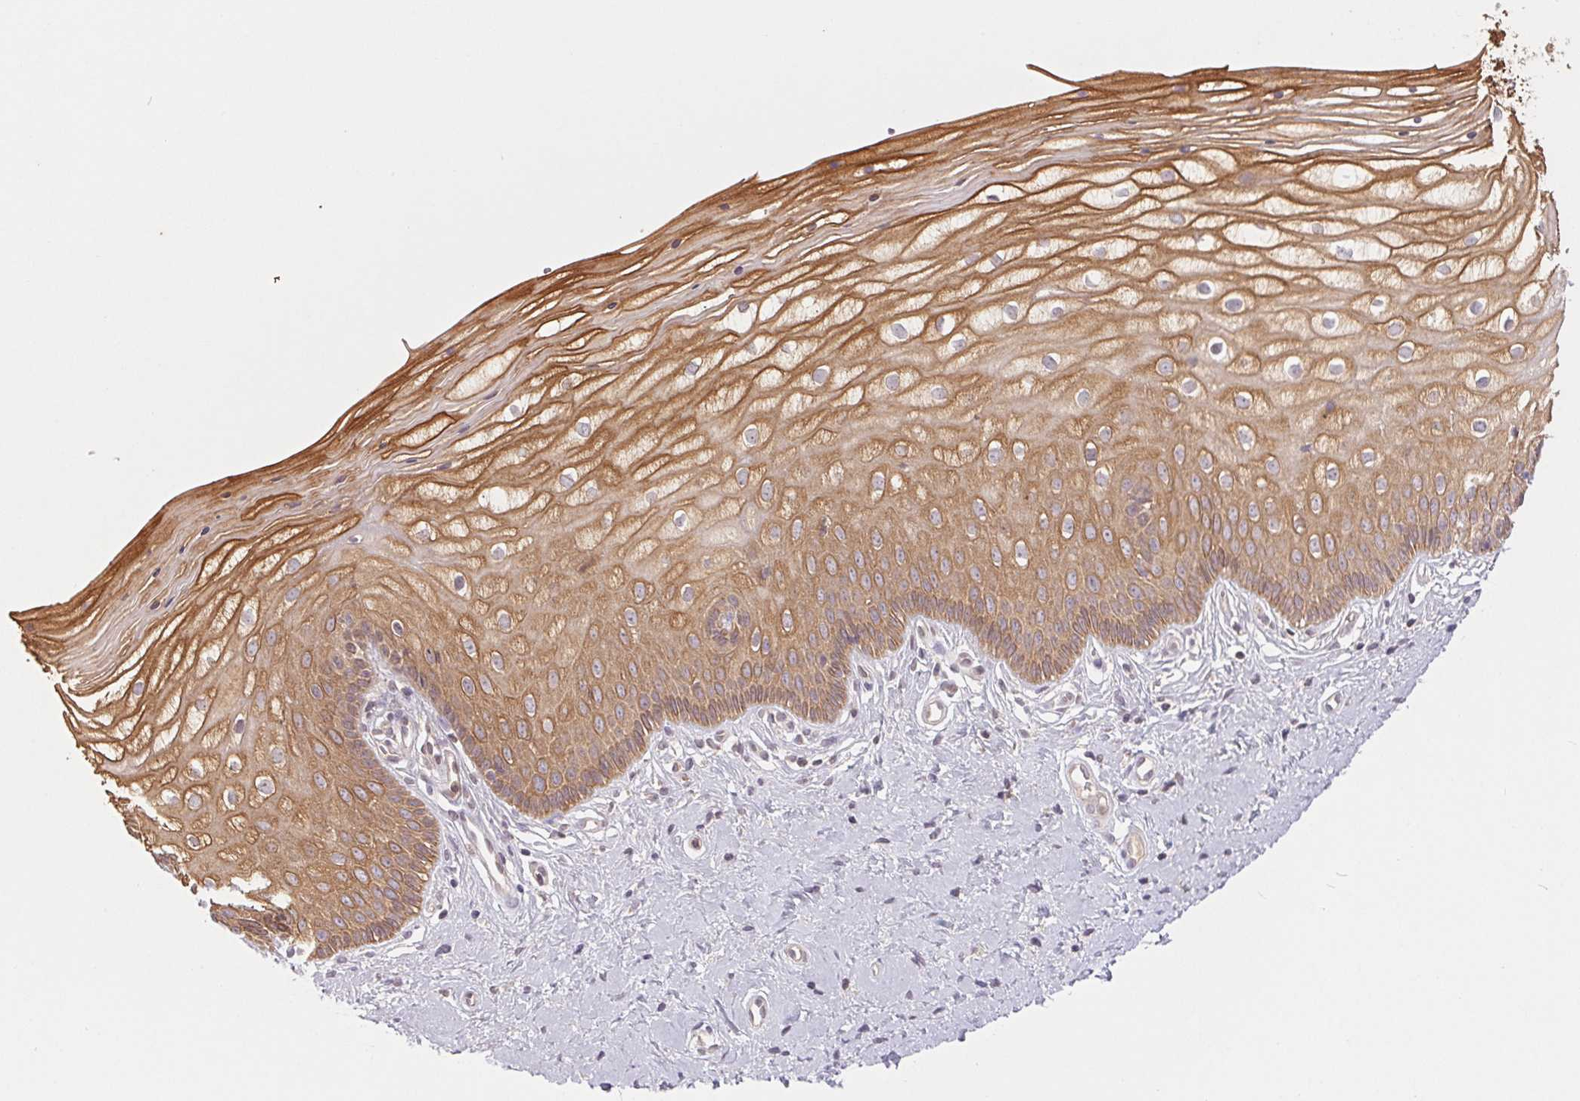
{"staining": {"intensity": "moderate", "quantity": "25%-75%", "location": "cytoplasmic/membranous"}, "tissue": "vagina", "cell_type": "Squamous epithelial cells", "image_type": "normal", "snomed": [{"axis": "morphology", "description": "Normal tissue, NOS"}, {"axis": "topography", "description": "Vagina"}], "caption": "Immunohistochemistry (IHC) staining of benign vagina, which reveals medium levels of moderate cytoplasmic/membranous positivity in about 25%-75% of squamous epithelial cells indicating moderate cytoplasmic/membranous protein expression. The staining was performed using DAB (3,3'-diaminobenzidine) (brown) for protein detection and nuclei were counterstained in hematoxylin (blue).", "gene": "MAP3K5", "patient": {"sex": "female", "age": 39}}